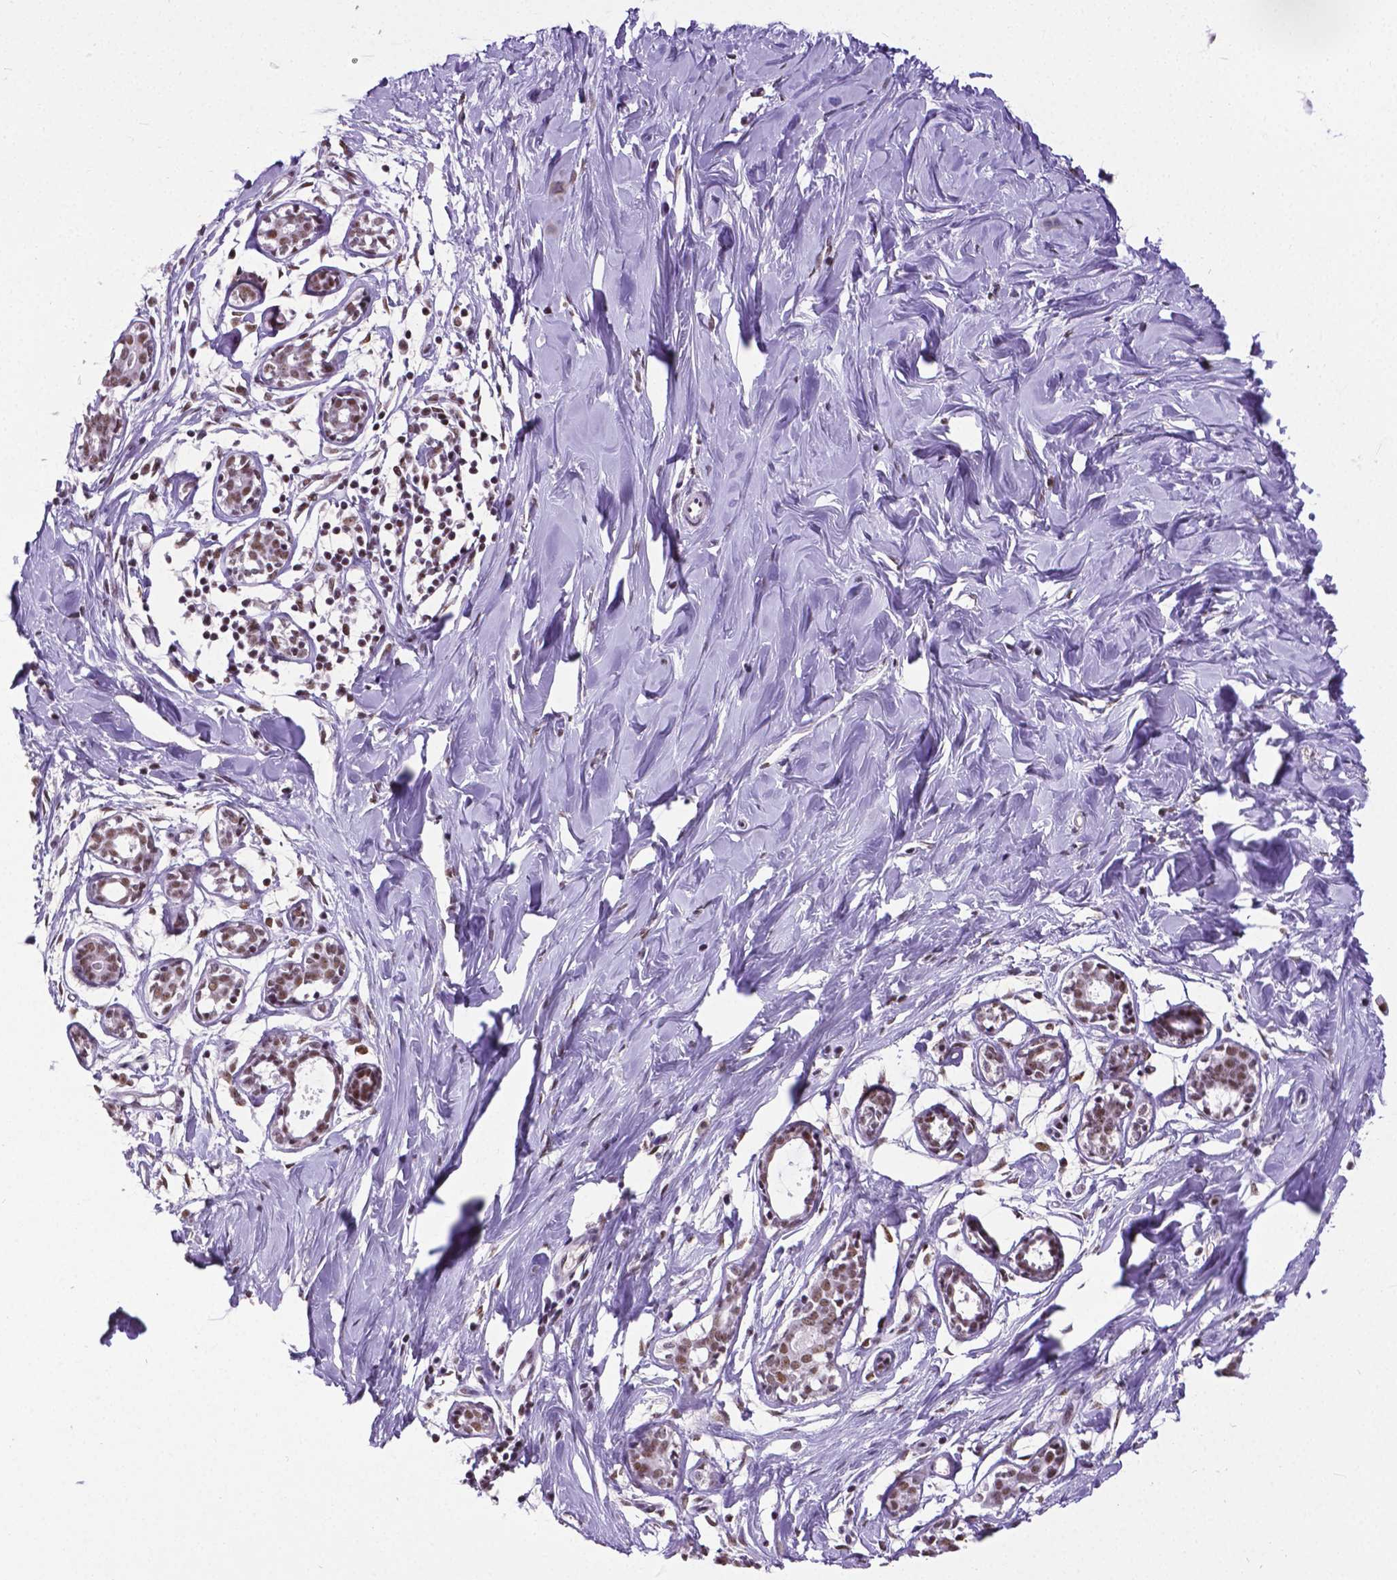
{"staining": {"intensity": "weak", "quantity": "<25%", "location": "nuclear"}, "tissue": "breast", "cell_type": "Adipocytes", "image_type": "normal", "snomed": [{"axis": "morphology", "description": "Normal tissue, NOS"}, {"axis": "topography", "description": "Breast"}], "caption": "Immunohistochemistry image of normal breast stained for a protein (brown), which displays no expression in adipocytes.", "gene": "REST", "patient": {"sex": "female", "age": 27}}